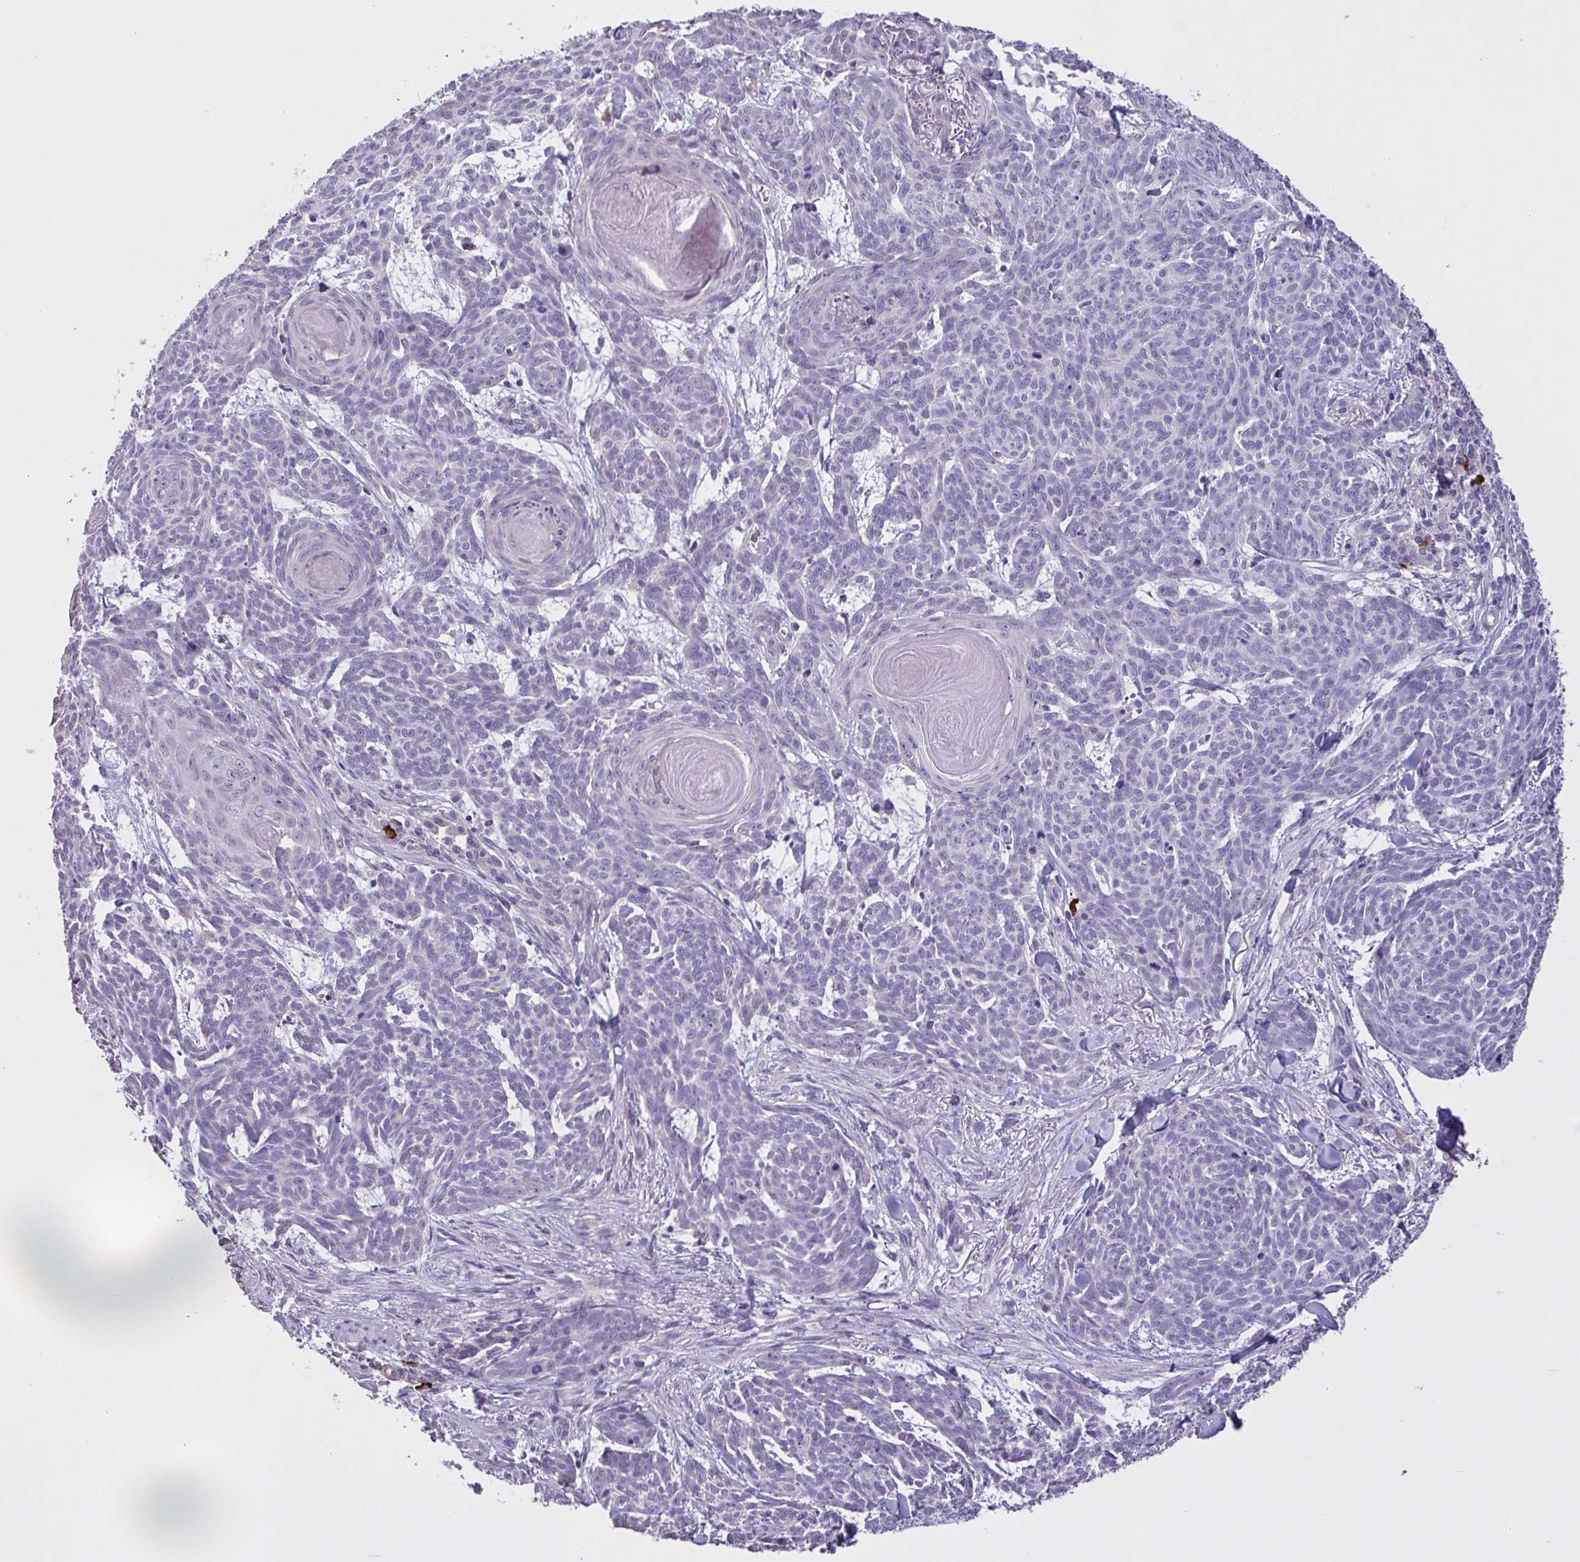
{"staining": {"intensity": "negative", "quantity": "none", "location": "none"}, "tissue": "skin cancer", "cell_type": "Tumor cells", "image_type": "cancer", "snomed": [{"axis": "morphology", "description": "Basal cell carcinoma"}, {"axis": "topography", "description": "Skin"}], "caption": "High power microscopy micrograph of an immunohistochemistry micrograph of skin cancer (basal cell carcinoma), revealing no significant positivity in tumor cells.", "gene": "MRGPRX2", "patient": {"sex": "female", "age": 93}}